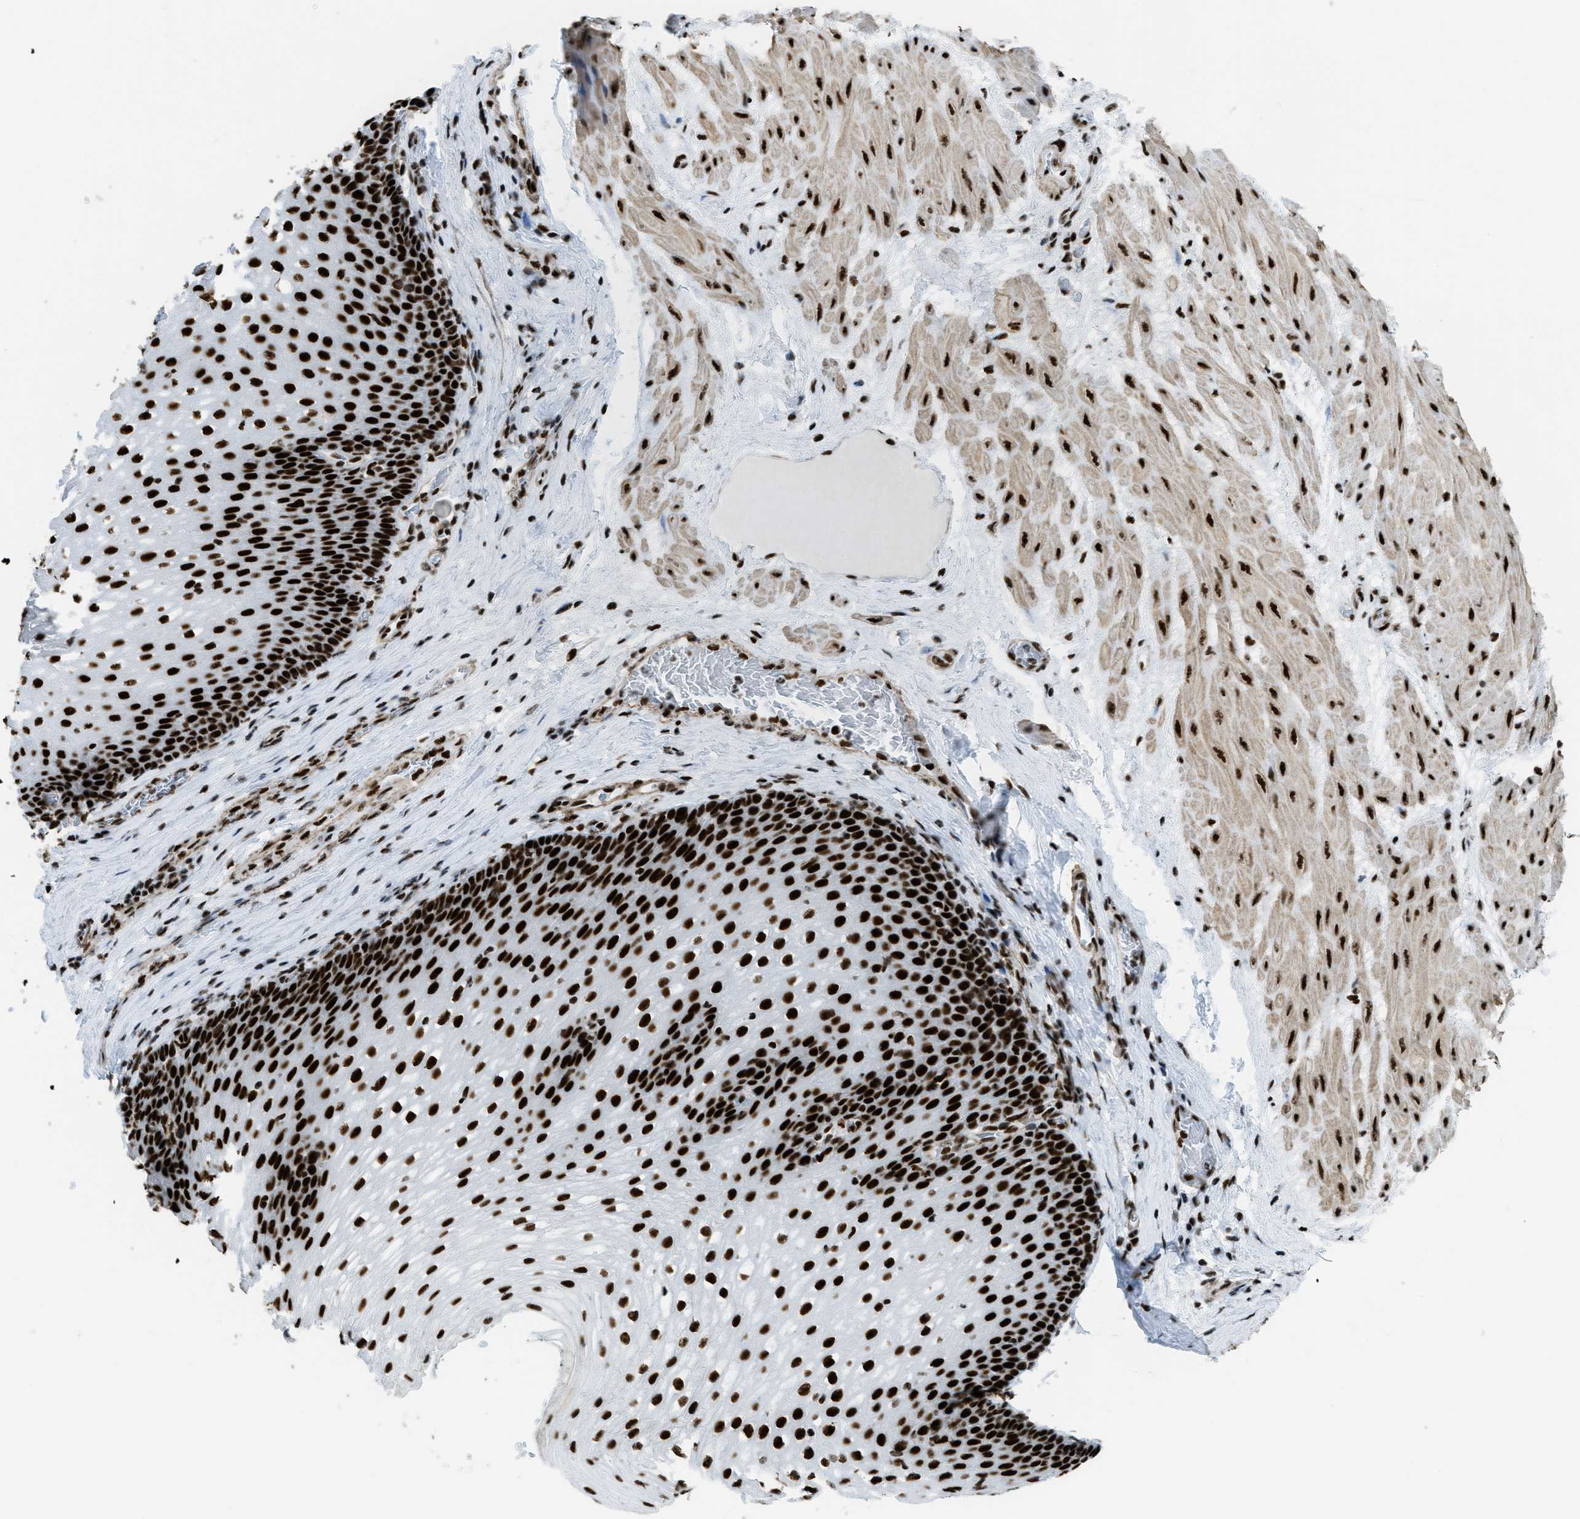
{"staining": {"intensity": "strong", "quantity": ">75%", "location": "nuclear"}, "tissue": "esophagus", "cell_type": "Squamous epithelial cells", "image_type": "normal", "snomed": [{"axis": "morphology", "description": "Normal tissue, NOS"}, {"axis": "topography", "description": "Esophagus"}], "caption": "Immunohistochemical staining of normal human esophagus demonstrates strong nuclear protein expression in approximately >75% of squamous epithelial cells.", "gene": "ZNF207", "patient": {"sex": "male", "age": 48}}